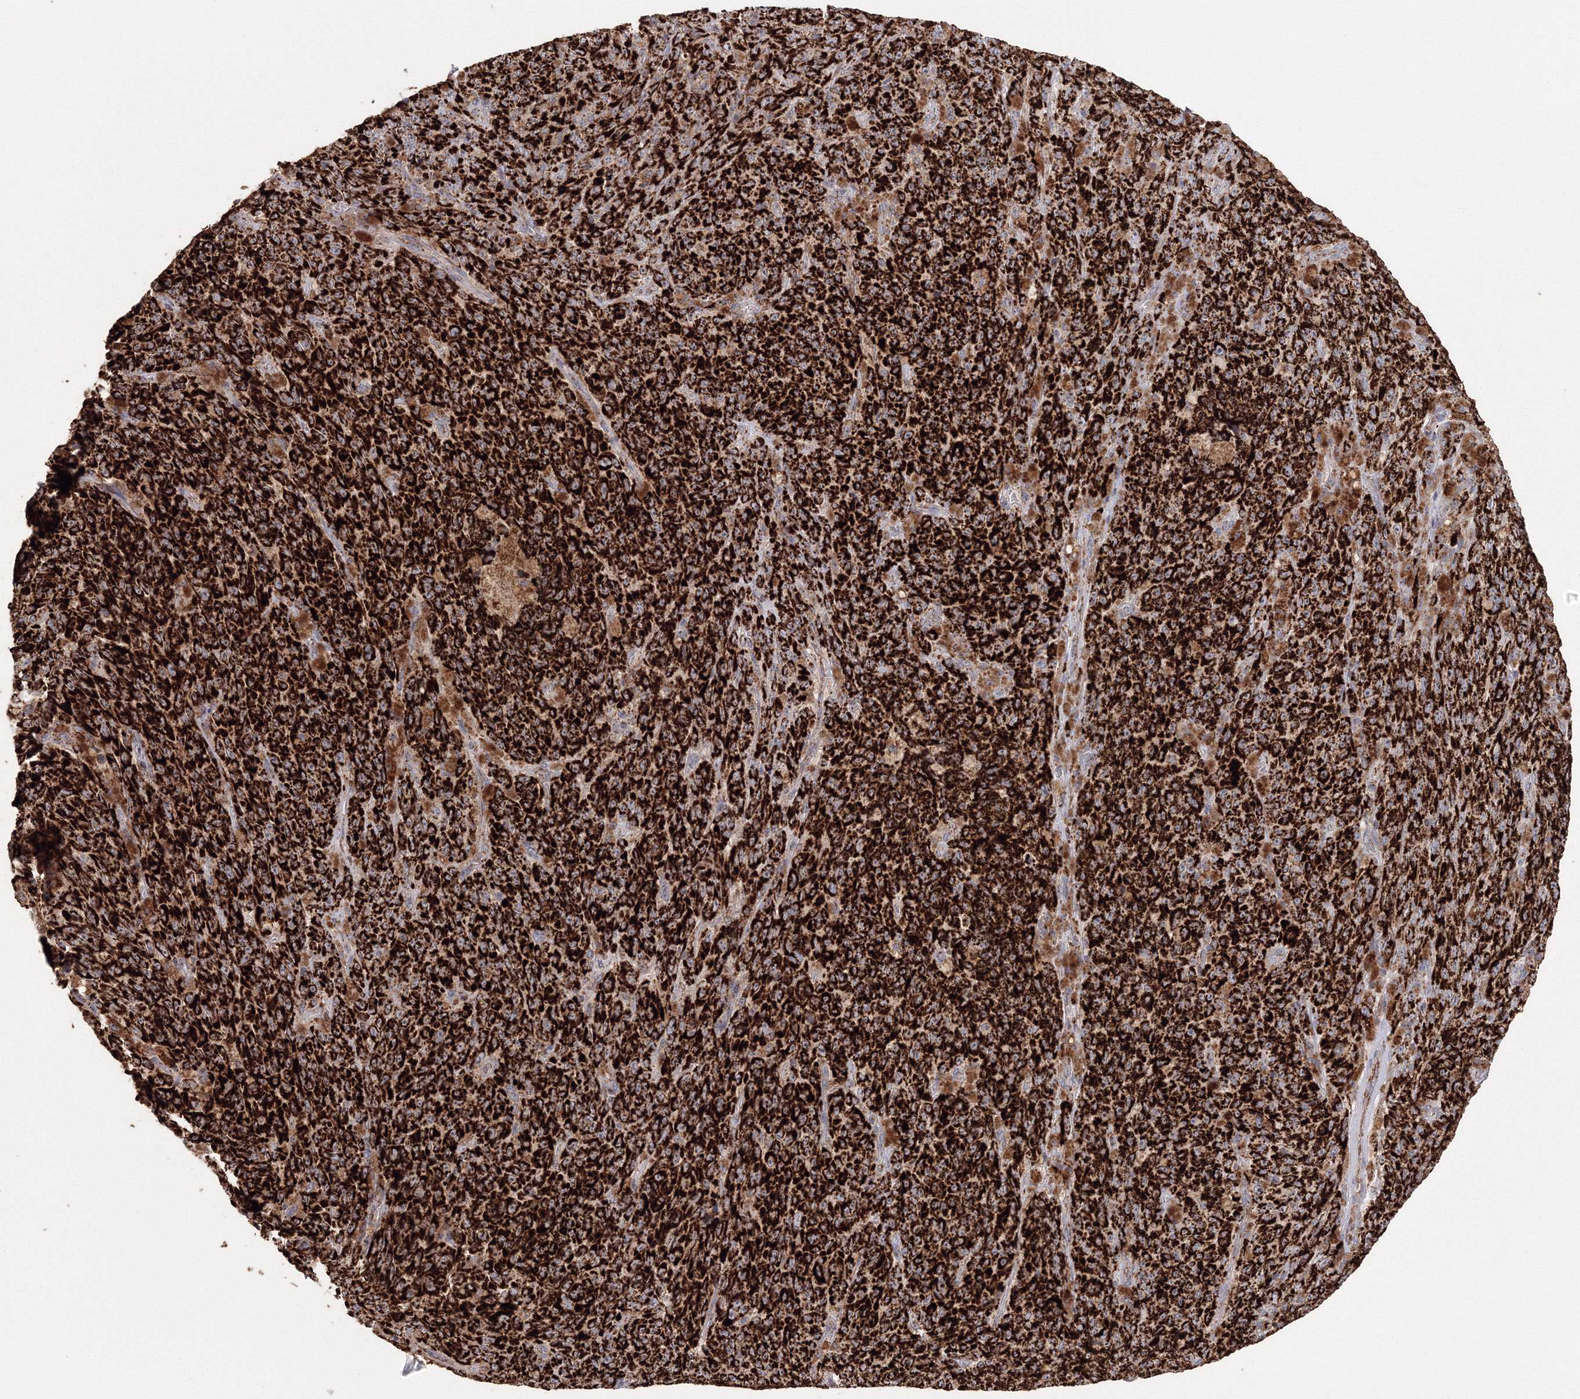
{"staining": {"intensity": "strong", "quantity": ">75%", "location": "cytoplasmic/membranous"}, "tissue": "melanoma", "cell_type": "Tumor cells", "image_type": "cancer", "snomed": [{"axis": "morphology", "description": "Malignant melanoma, NOS"}, {"axis": "topography", "description": "Skin"}], "caption": "Immunohistochemical staining of melanoma displays strong cytoplasmic/membranous protein staining in approximately >75% of tumor cells.", "gene": "GRPEL1", "patient": {"sex": "female", "age": 82}}